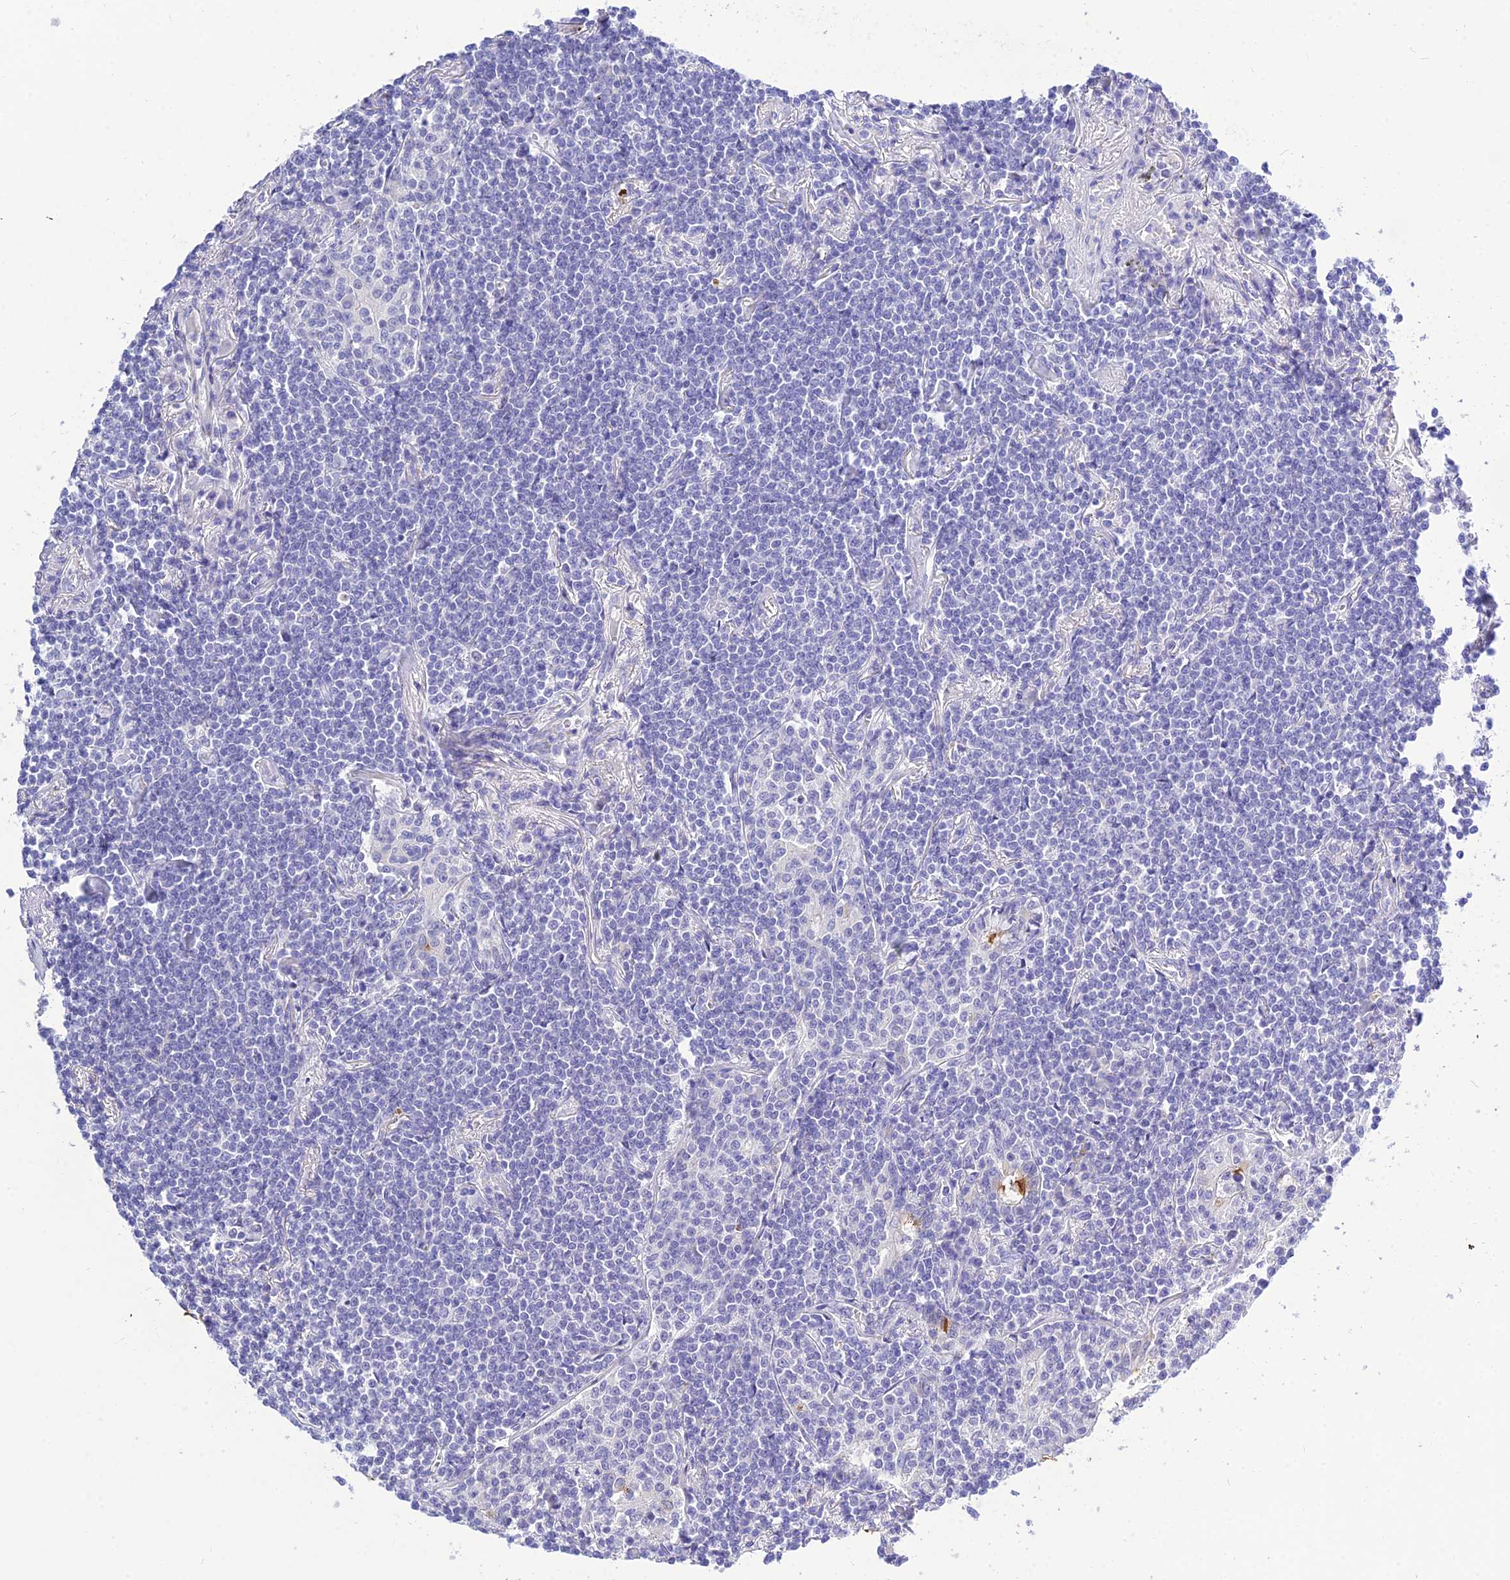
{"staining": {"intensity": "negative", "quantity": "none", "location": "none"}, "tissue": "lymphoma", "cell_type": "Tumor cells", "image_type": "cancer", "snomed": [{"axis": "morphology", "description": "Malignant lymphoma, non-Hodgkin's type, Low grade"}, {"axis": "topography", "description": "Lung"}], "caption": "Tumor cells show no significant staining in low-grade malignant lymphoma, non-Hodgkin's type.", "gene": "DEFB107A", "patient": {"sex": "female", "age": 71}}